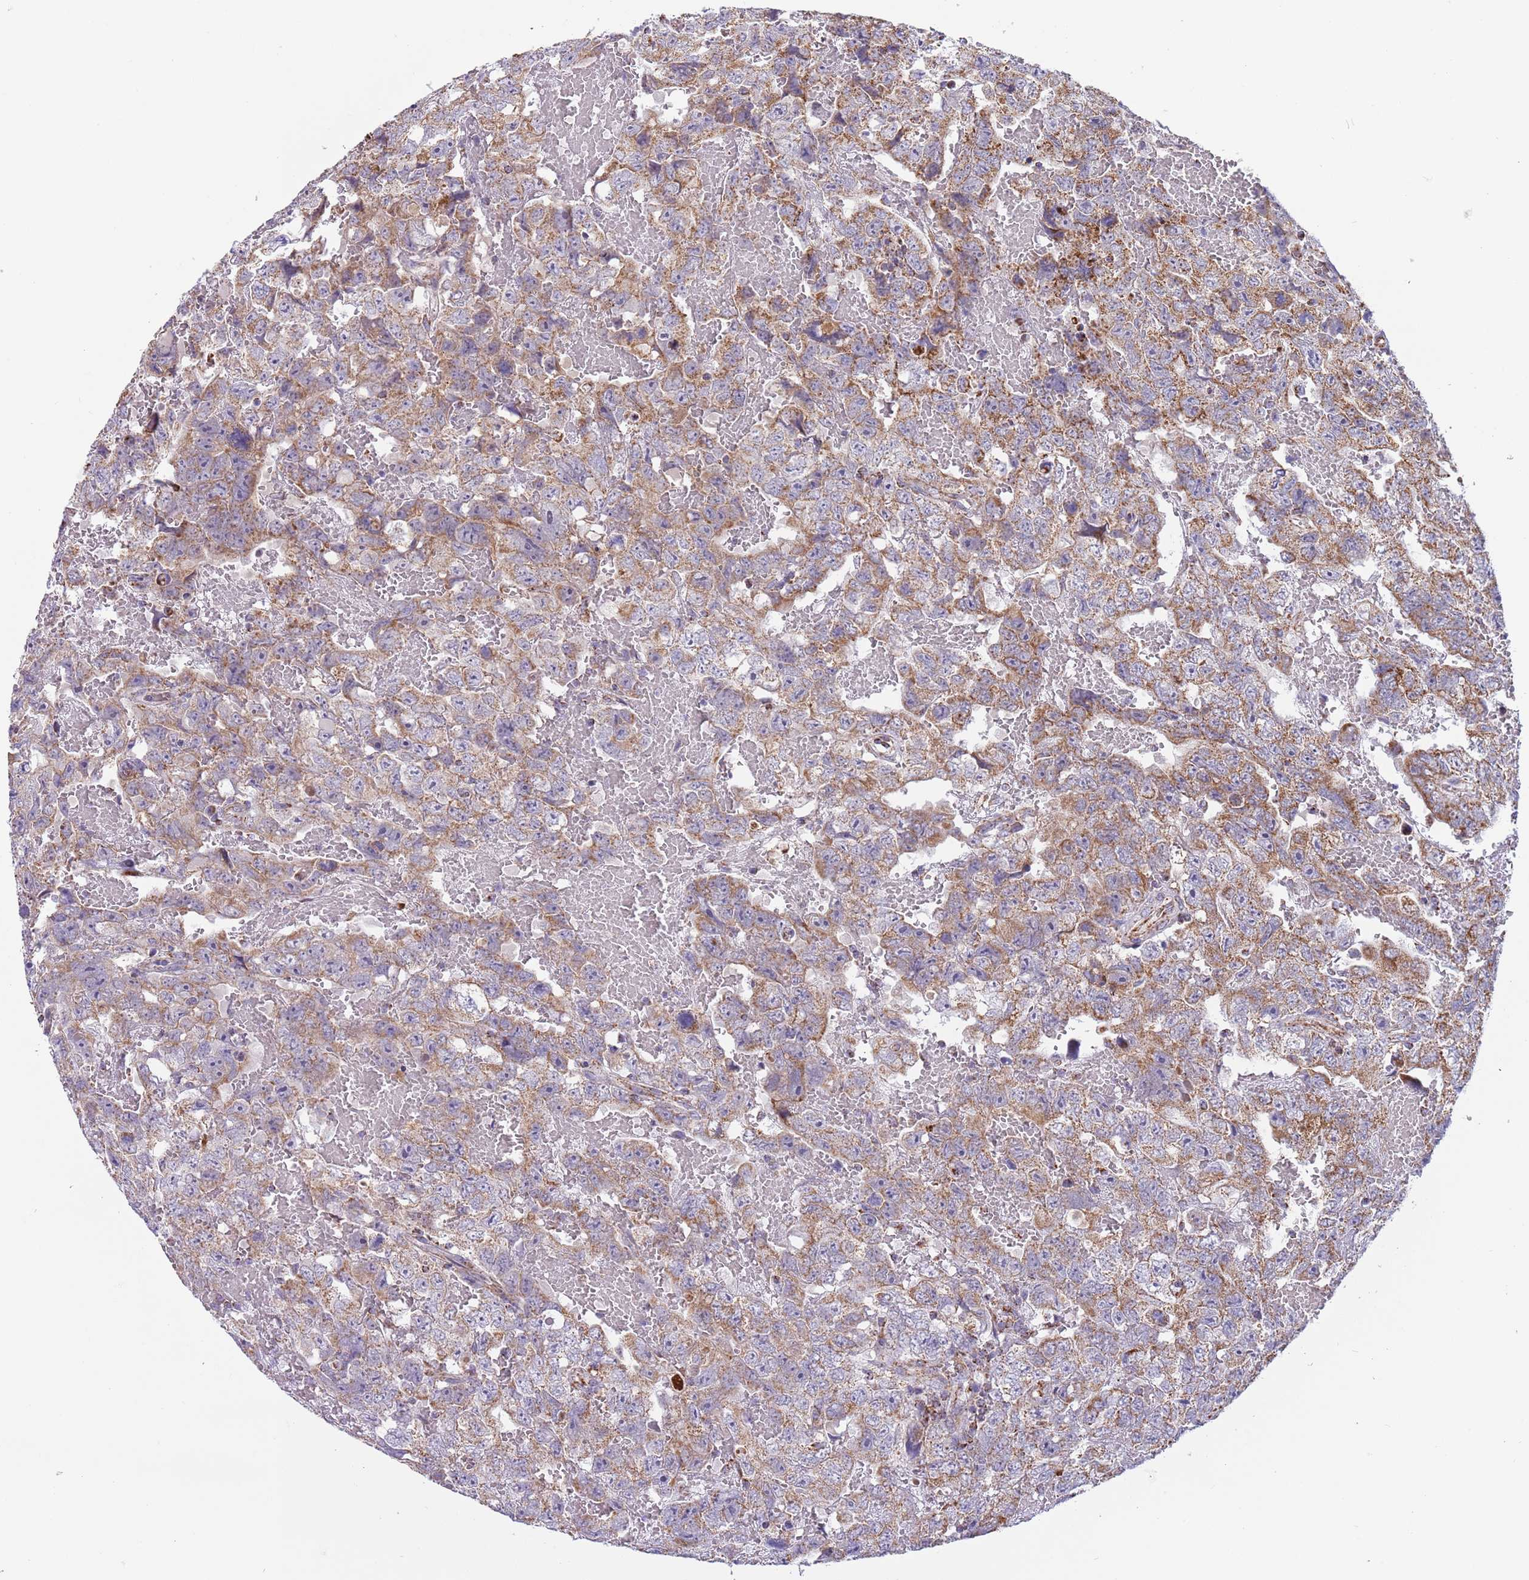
{"staining": {"intensity": "moderate", "quantity": ">75%", "location": "cytoplasmic/membranous"}, "tissue": "testis cancer", "cell_type": "Tumor cells", "image_type": "cancer", "snomed": [{"axis": "morphology", "description": "Carcinoma, Embryonal, NOS"}, {"axis": "topography", "description": "Testis"}], "caption": "This image reveals immunohistochemistry (IHC) staining of embryonal carcinoma (testis), with medium moderate cytoplasmic/membranous expression in about >75% of tumor cells.", "gene": "LHX6", "patient": {"sex": "male", "age": 45}}